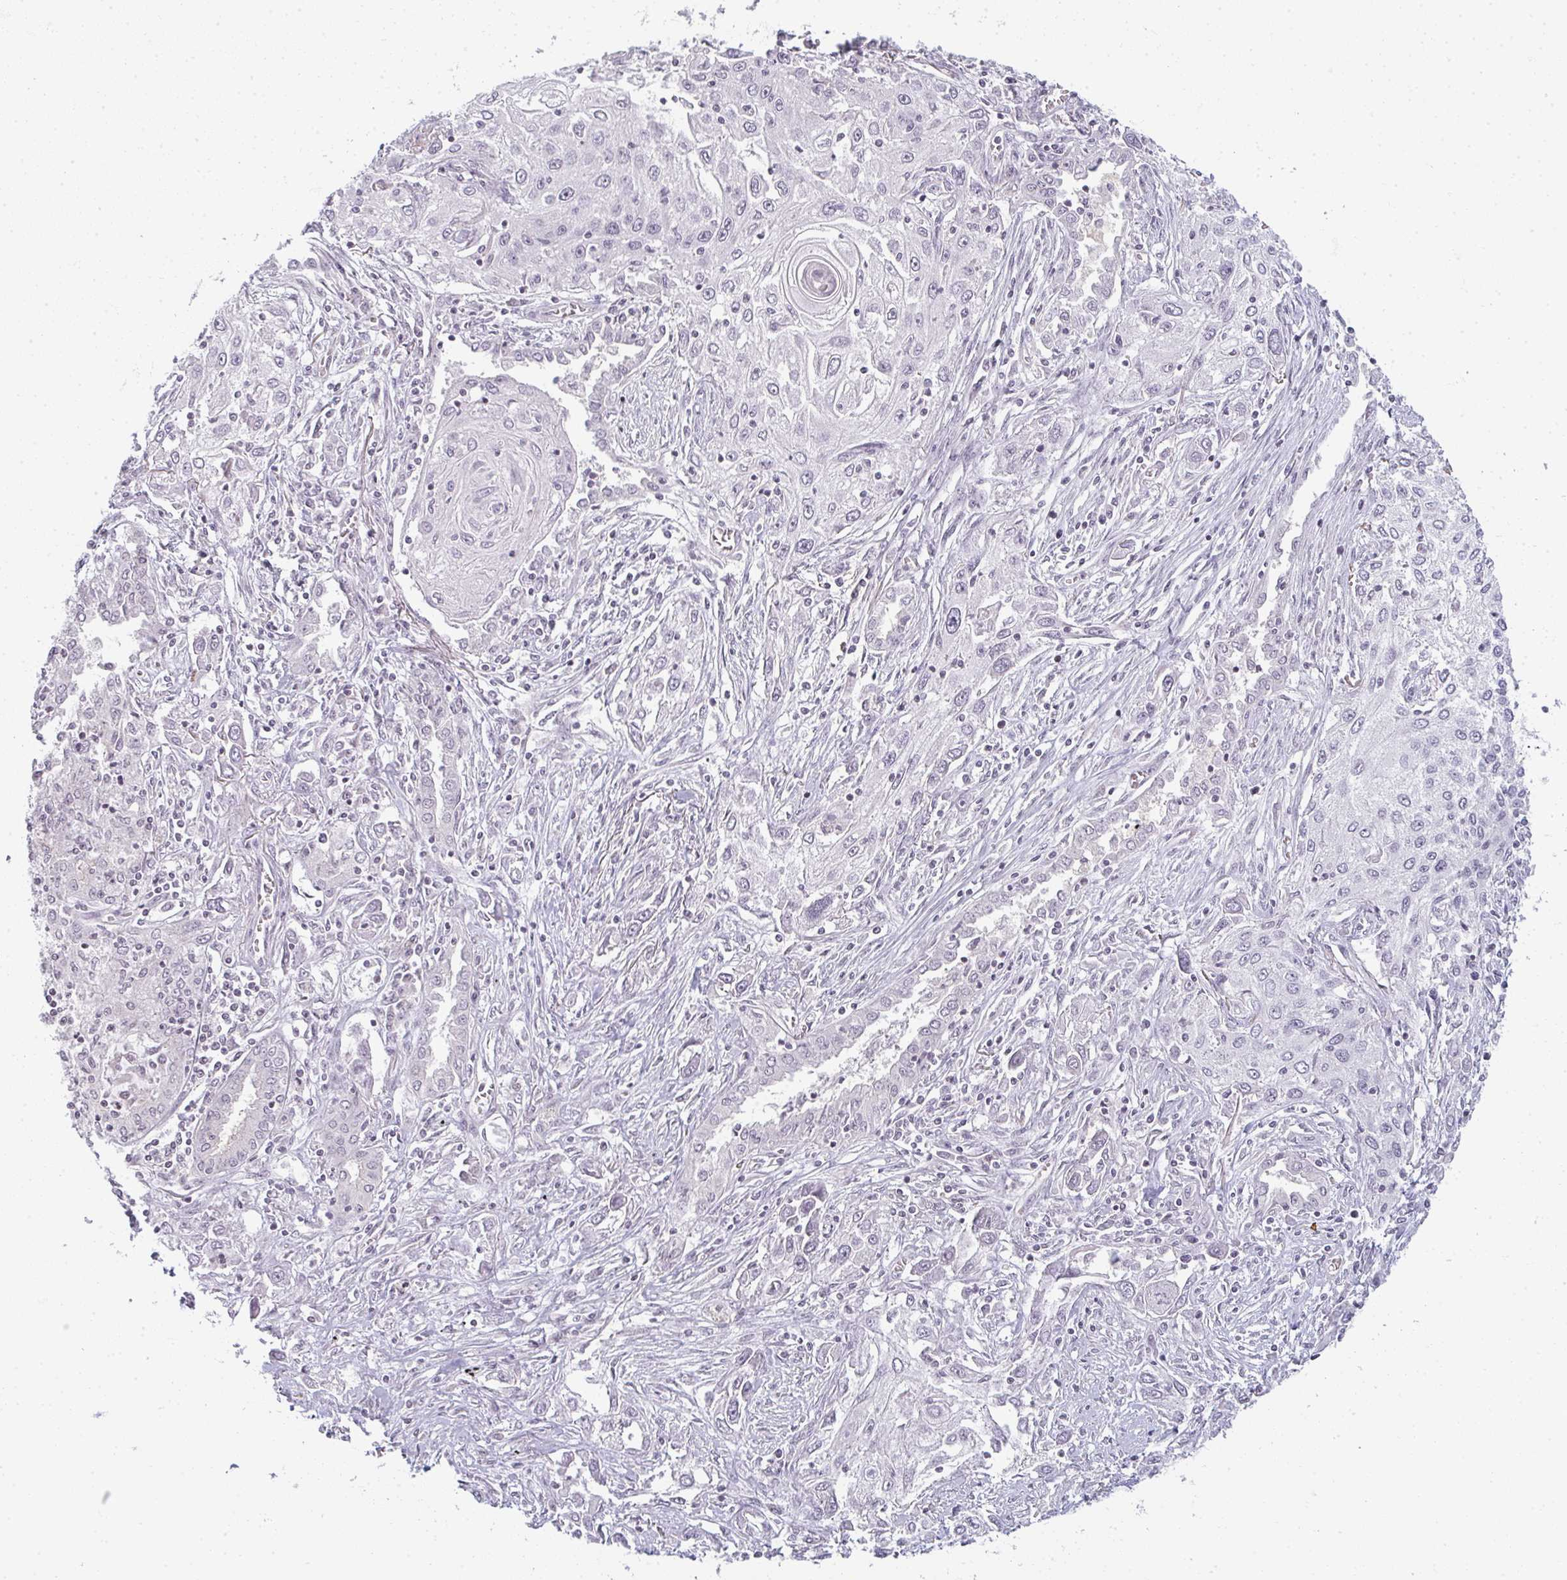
{"staining": {"intensity": "negative", "quantity": "none", "location": "none"}, "tissue": "lung cancer", "cell_type": "Tumor cells", "image_type": "cancer", "snomed": [{"axis": "morphology", "description": "Squamous cell carcinoma, NOS"}, {"axis": "topography", "description": "Lung"}], "caption": "Protein analysis of lung squamous cell carcinoma demonstrates no significant positivity in tumor cells.", "gene": "RBBP6", "patient": {"sex": "female", "age": 69}}